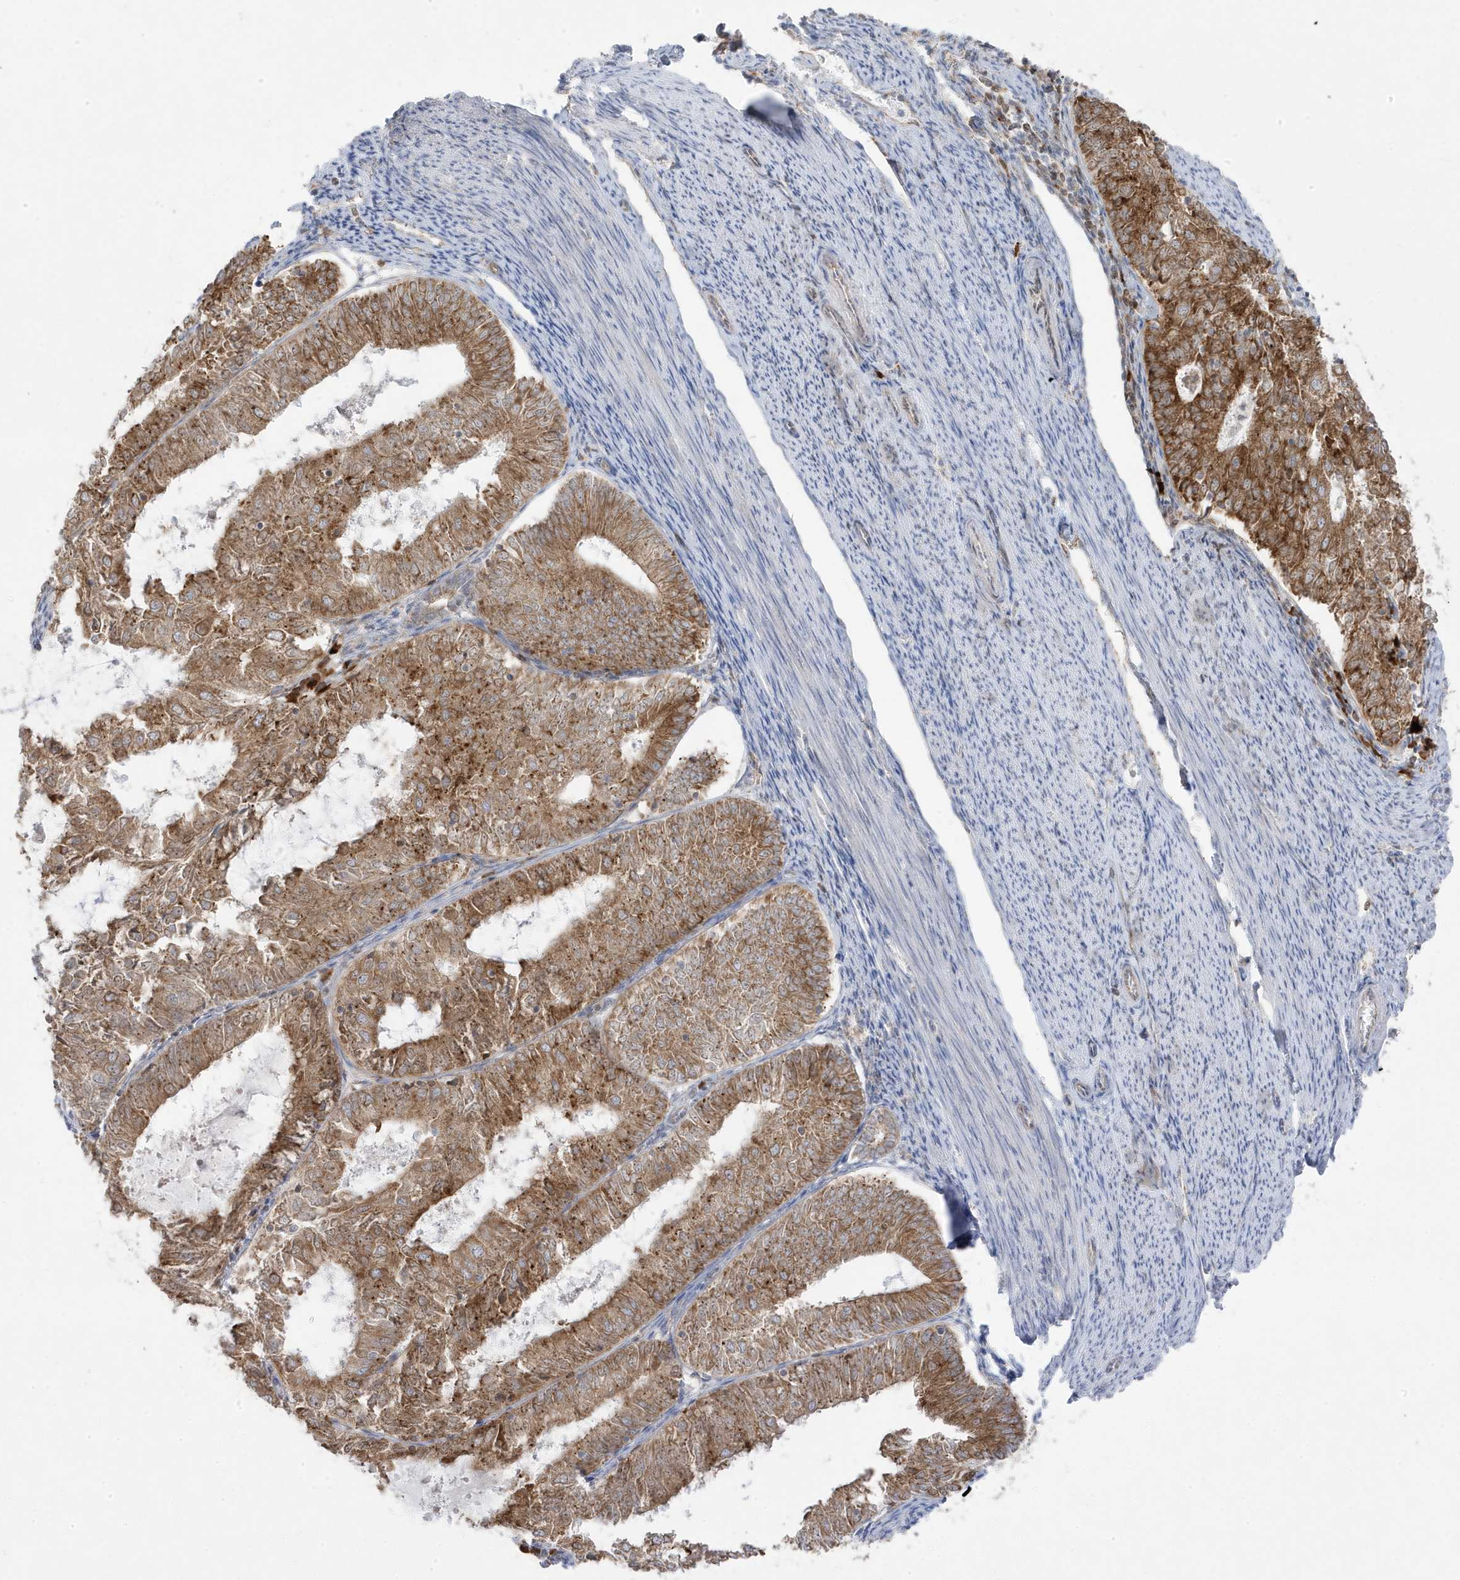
{"staining": {"intensity": "moderate", "quantity": ">75%", "location": "cytoplasmic/membranous"}, "tissue": "endometrial cancer", "cell_type": "Tumor cells", "image_type": "cancer", "snomed": [{"axis": "morphology", "description": "Adenocarcinoma, NOS"}, {"axis": "topography", "description": "Endometrium"}], "caption": "Immunohistochemistry image of human endometrial cancer stained for a protein (brown), which demonstrates medium levels of moderate cytoplasmic/membranous staining in approximately >75% of tumor cells.", "gene": "ZNF654", "patient": {"sex": "female", "age": 57}}